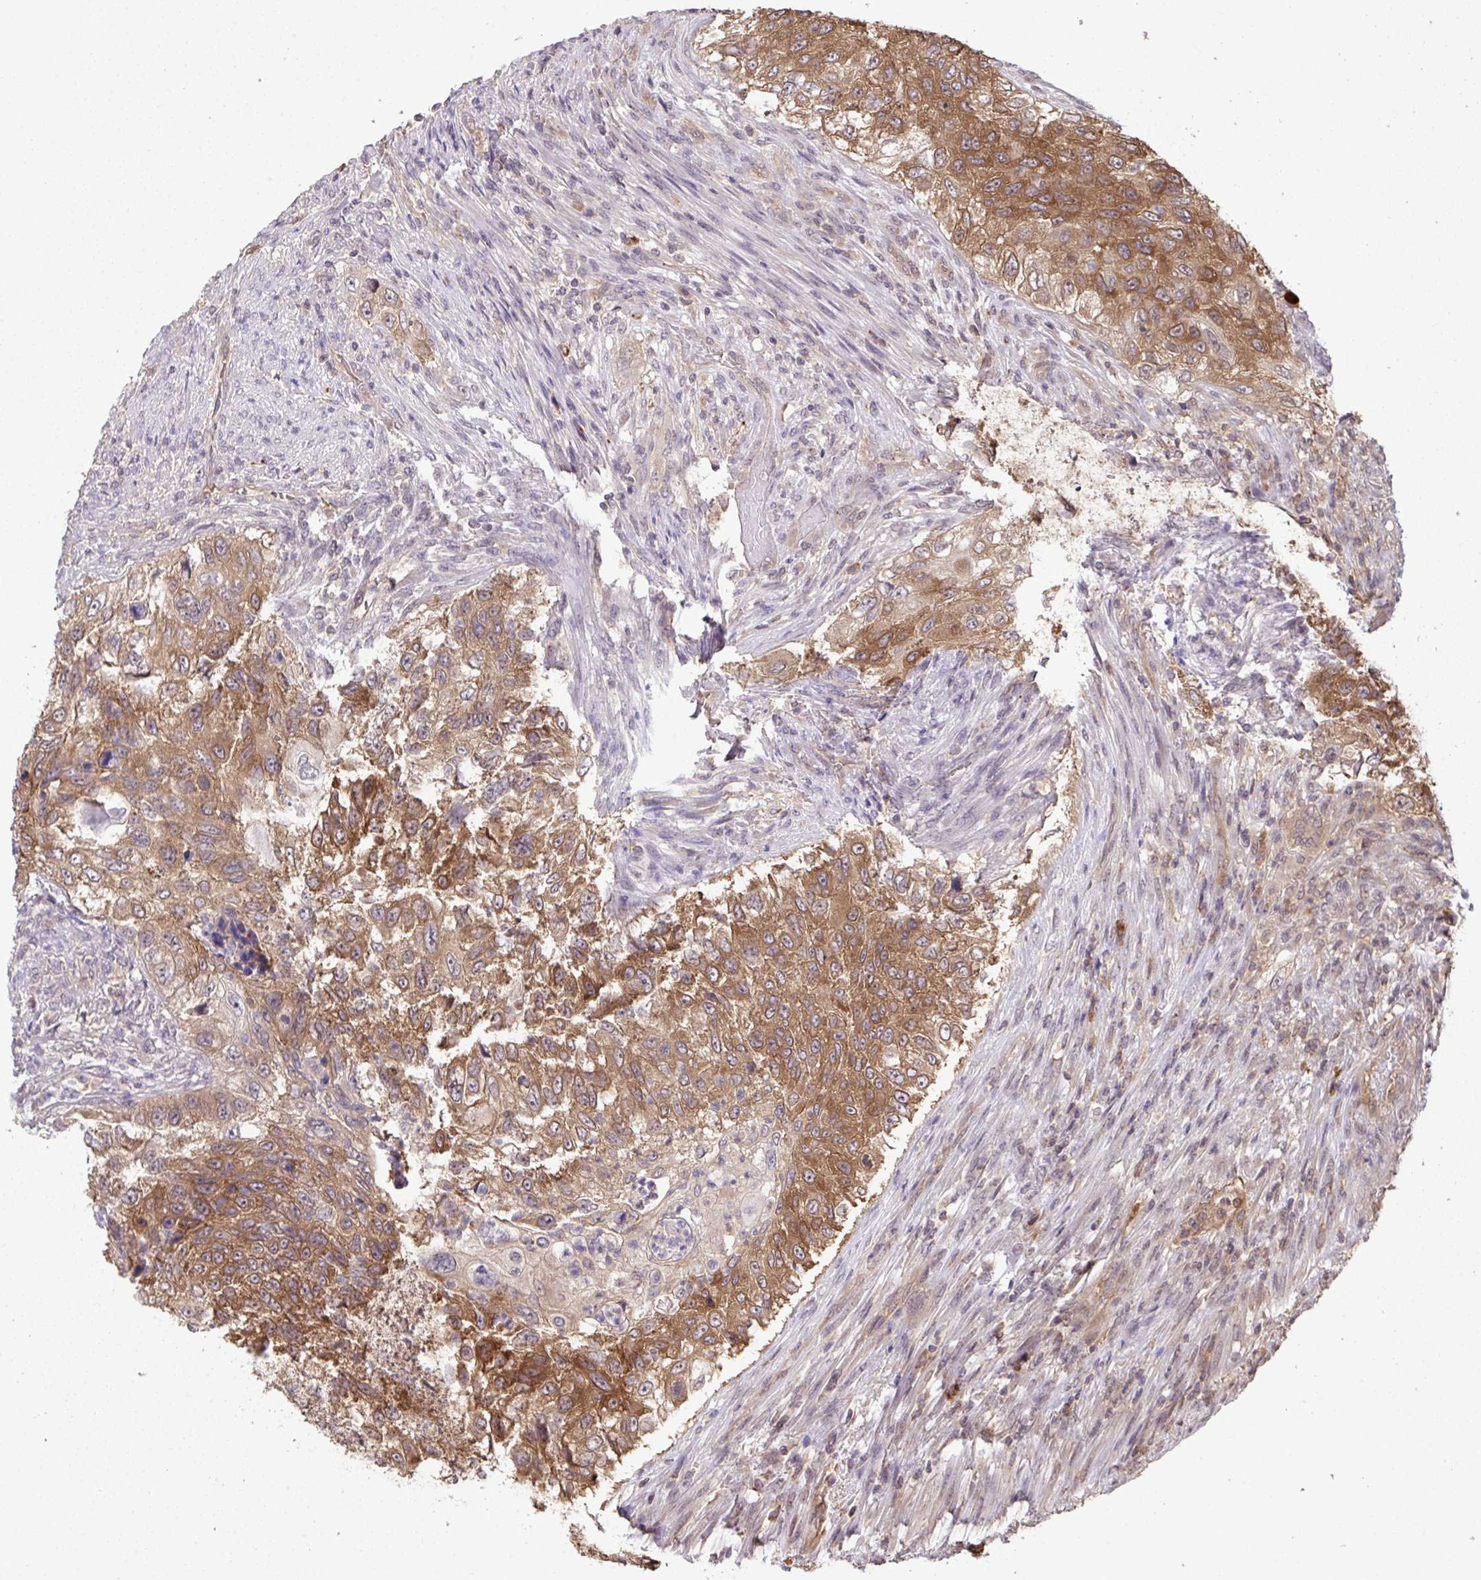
{"staining": {"intensity": "moderate", "quantity": ">75%", "location": "cytoplasmic/membranous"}, "tissue": "urothelial cancer", "cell_type": "Tumor cells", "image_type": "cancer", "snomed": [{"axis": "morphology", "description": "Urothelial carcinoma, High grade"}, {"axis": "topography", "description": "Urinary bladder"}], "caption": "Urothelial carcinoma (high-grade) stained with DAB (3,3'-diaminobenzidine) IHC demonstrates medium levels of moderate cytoplasmic/membranous positivity in approximately >75% of tumor cells.", "gene": "C12orf57", "patient": {"sex": "female", "age": 60}}